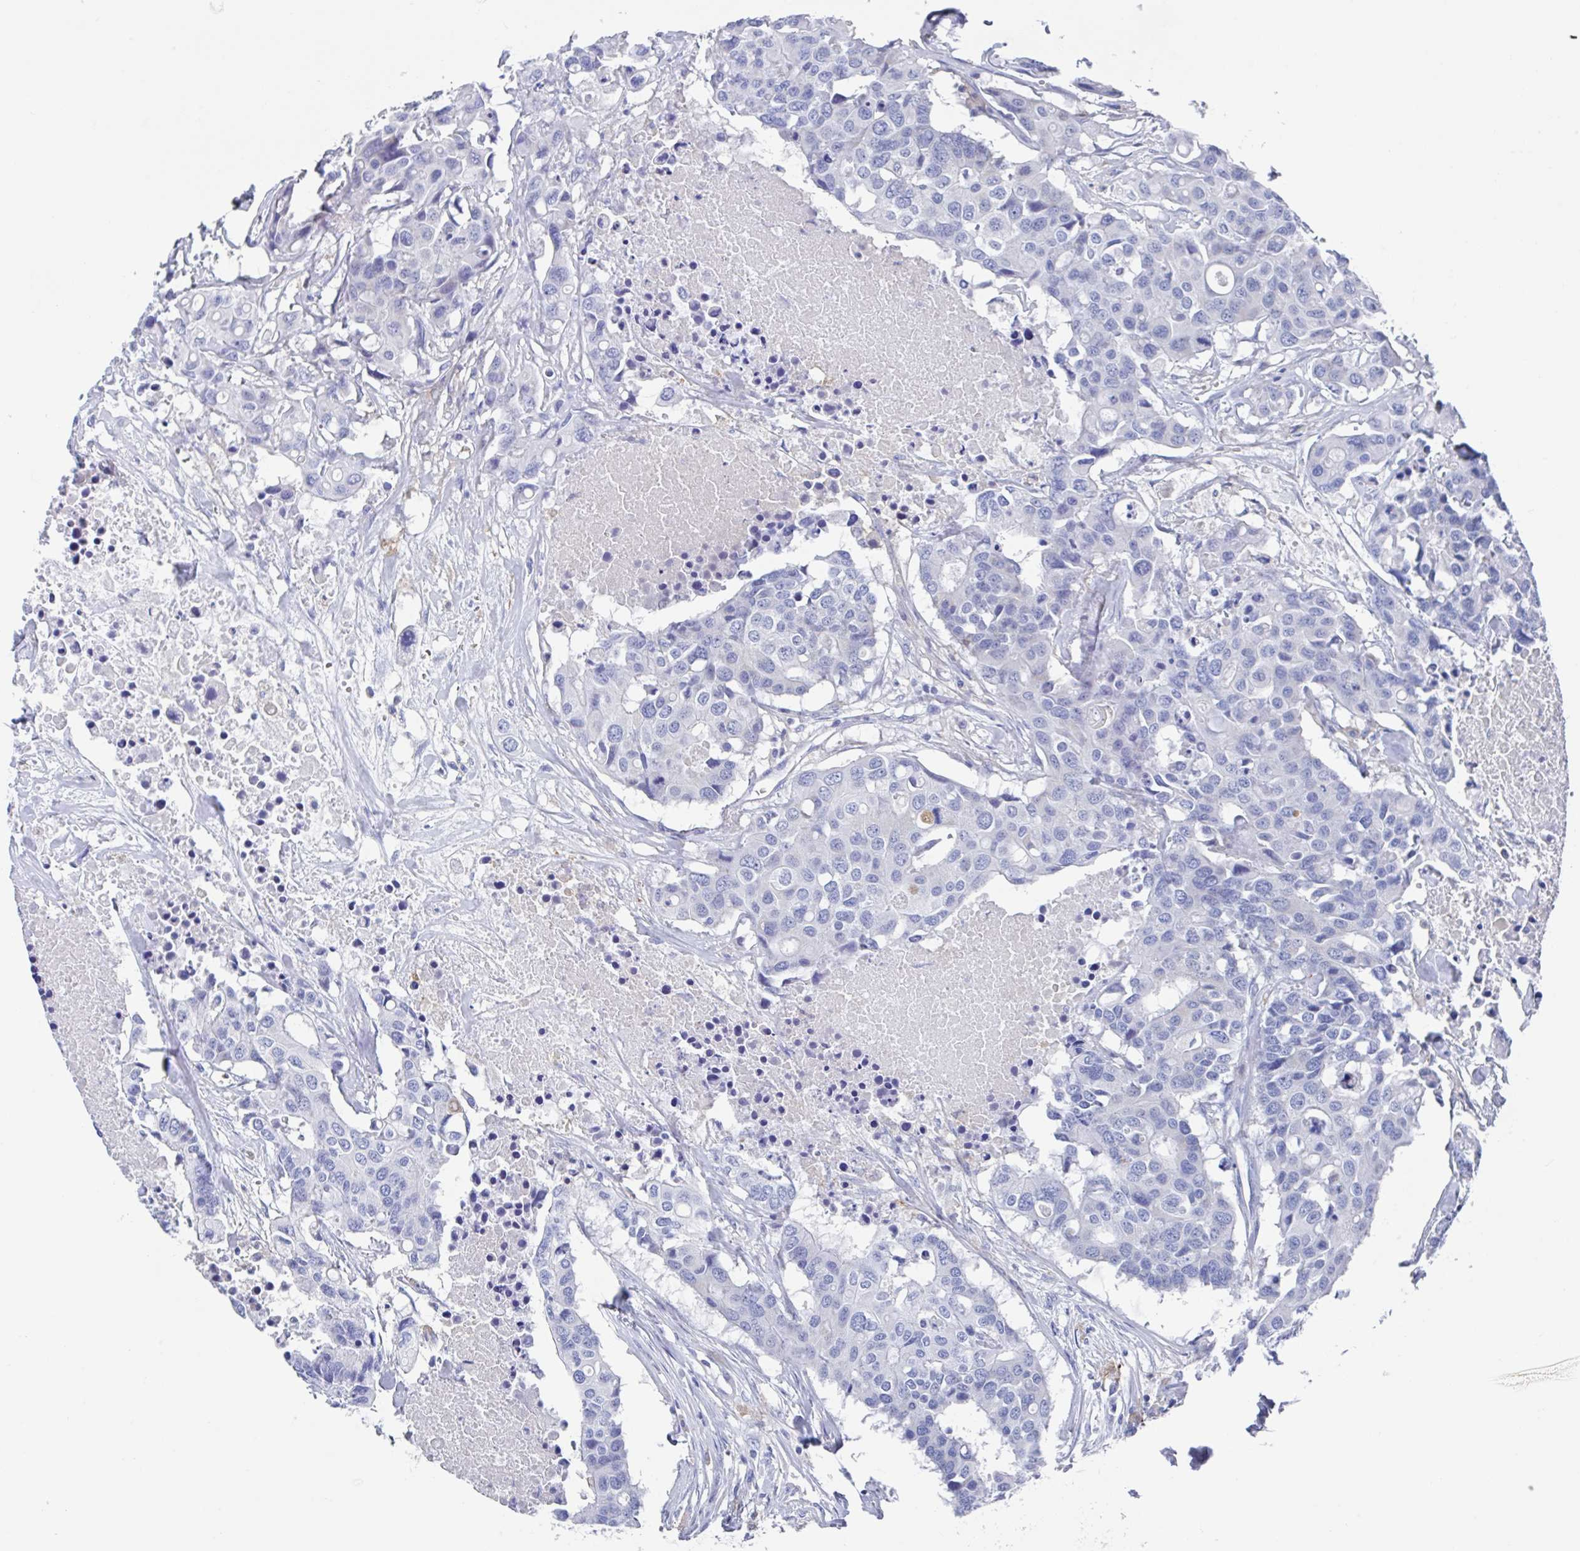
{"staining": {"intensity": "negative", "quantity": "none", "location": "none"}, "tissue": "colorectal cancer", "cell_type": "Tumor cells", "image_type": "cancer", "snomed": [{"axis": "morphology", "description": "Adenocarcinoma, NOS"}, {"axis": "topography", "description": "Colon"}], "caption": "Immunohistochemical staining of human colorectal cancer displays no significant expression in tumor cells.", "gene": "FCGR3A", "patient": {"sex": "male", "age": 77}}